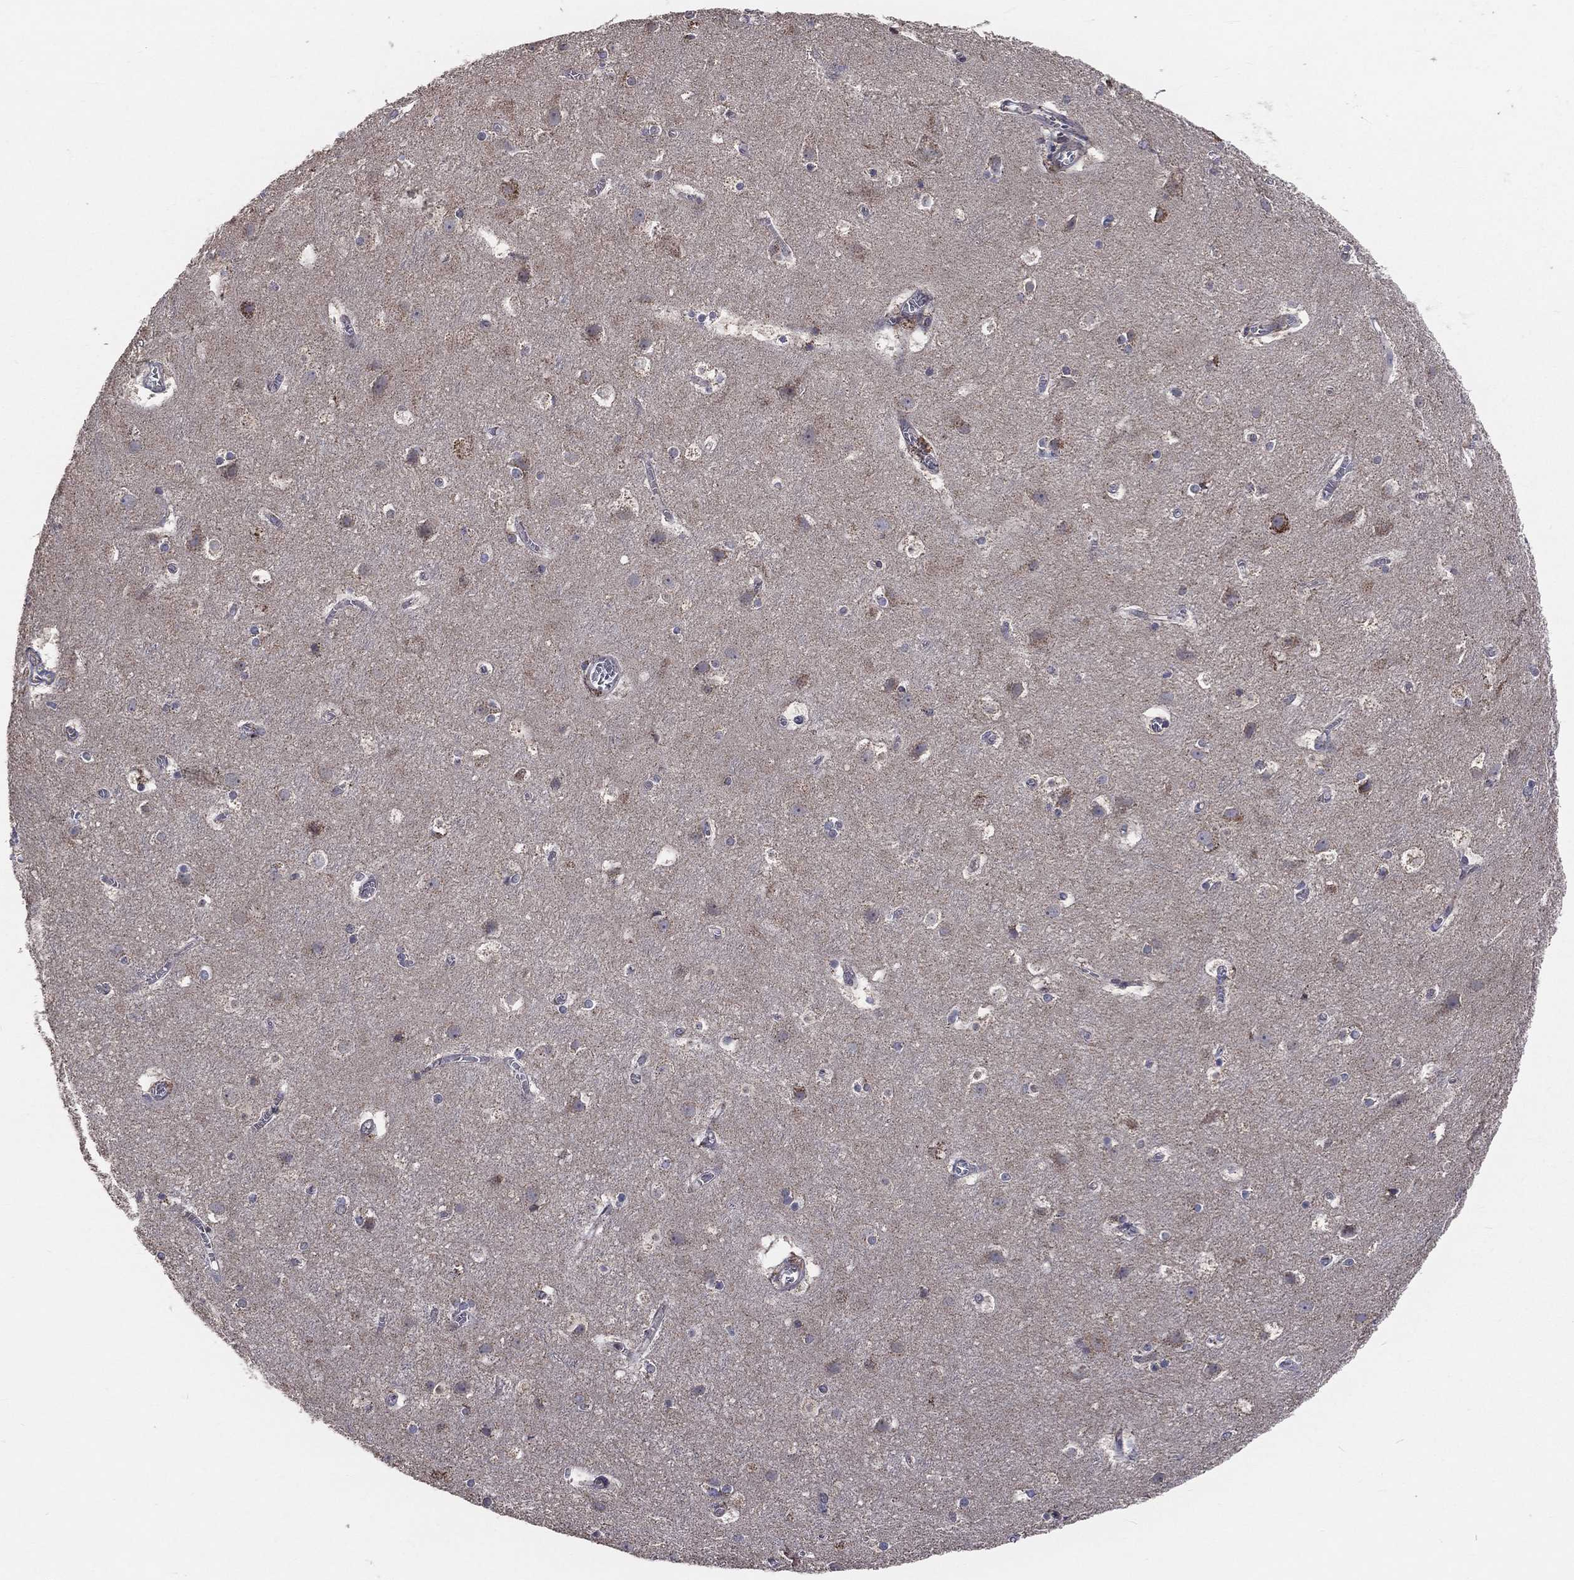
{"staining": {"intensity": "negative", "quantity": "none", "location": "none"}, "tissue": "cerebral cortex", "cell_type": "Endothelial cells", "image_type": "normal", "snomed": [{"axis": "morphology", "description": "Normal tissue, NOS"}, {"axis": "topography", "description": "Cerebral cortex"}], "caption": "High magnification brightfield microscopy of benign cerebral cortex stained with DAB (3,3'-diaminobenzidine) (brown) and counterstained with hematoxylin (blue): endothelial cells show no significant expression.", "gene": "MRPL46", "patient": {"sex": "male", "age": 59}}